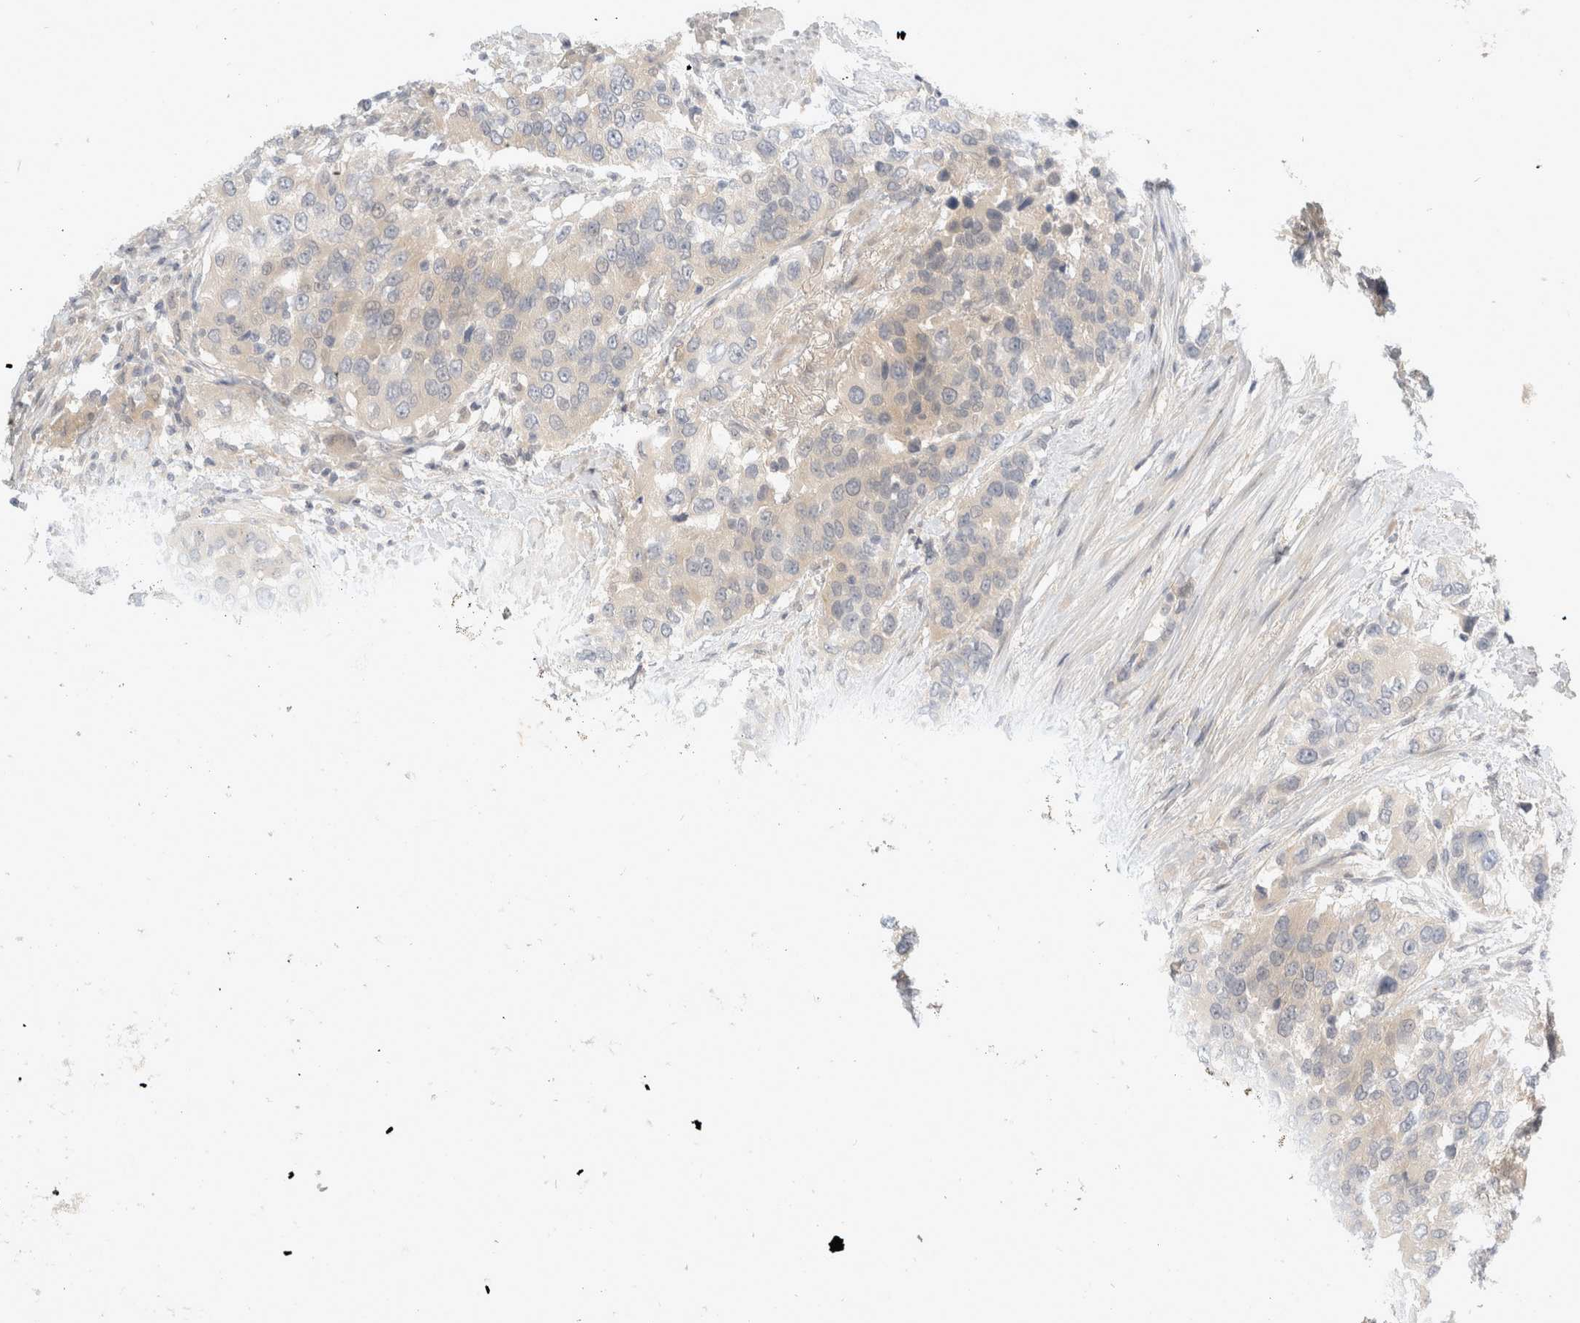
{"staining": {"intensity": "weak", "quantity": "<25%", "location": "cytoplasmic/membranous"}, "tissue": "urothelial cancer", "cell_type": "Tumor cells", "image_type": "cancer", "snomed": [{"axis": "morphology", "description": "Urothelial carcinoma, High grade"}, {"axis": "topography", "description": "Urinary bladder"}], "caption": "Immunohistochemistry image of high-grade urothelial carcinoma stained for a protein (brown), which demonstrates no expression in tumor cells.", "gene": "TOM1L2", "patient": {"sex": "female", "age": 80}}